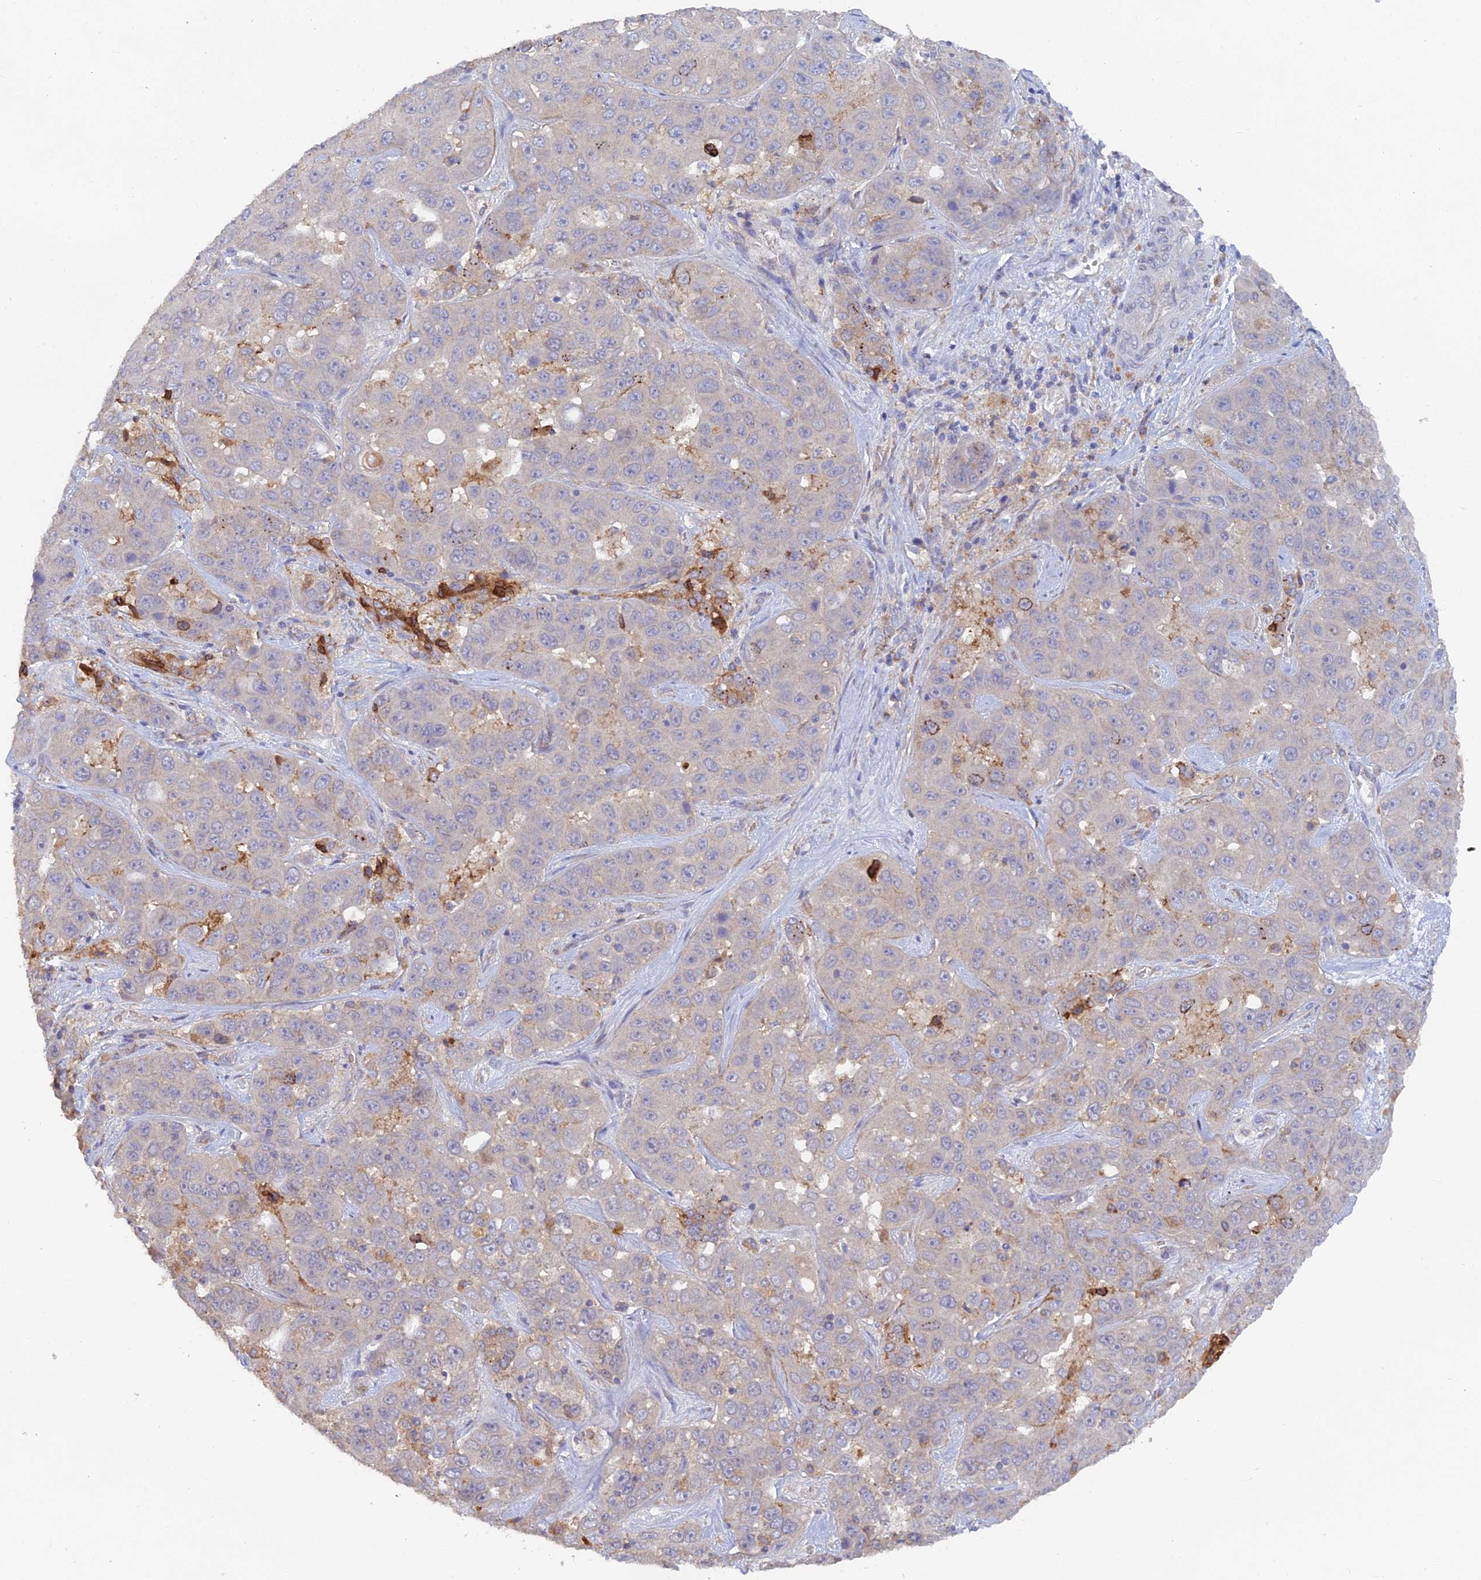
{"staining": {"intensity": "negative", "quantity": "none", "location": "none"}, "tissue": "liver cancer", "cell_type": "Tumor cells", "image_type": "cancer", "snomed": [{"axis": "morphology", "description": "Cholangiocarcinoma"}, {"axis": "topography", "description": "Liver"}], "caption": "Immunohistochemistry micrograph of liver cholangiocarcinoma stained for a protein (brown), which reveals no expression in tumor cells.", "gene": "ARRDC1", "patient": {"sex": "female", "age": 52}}